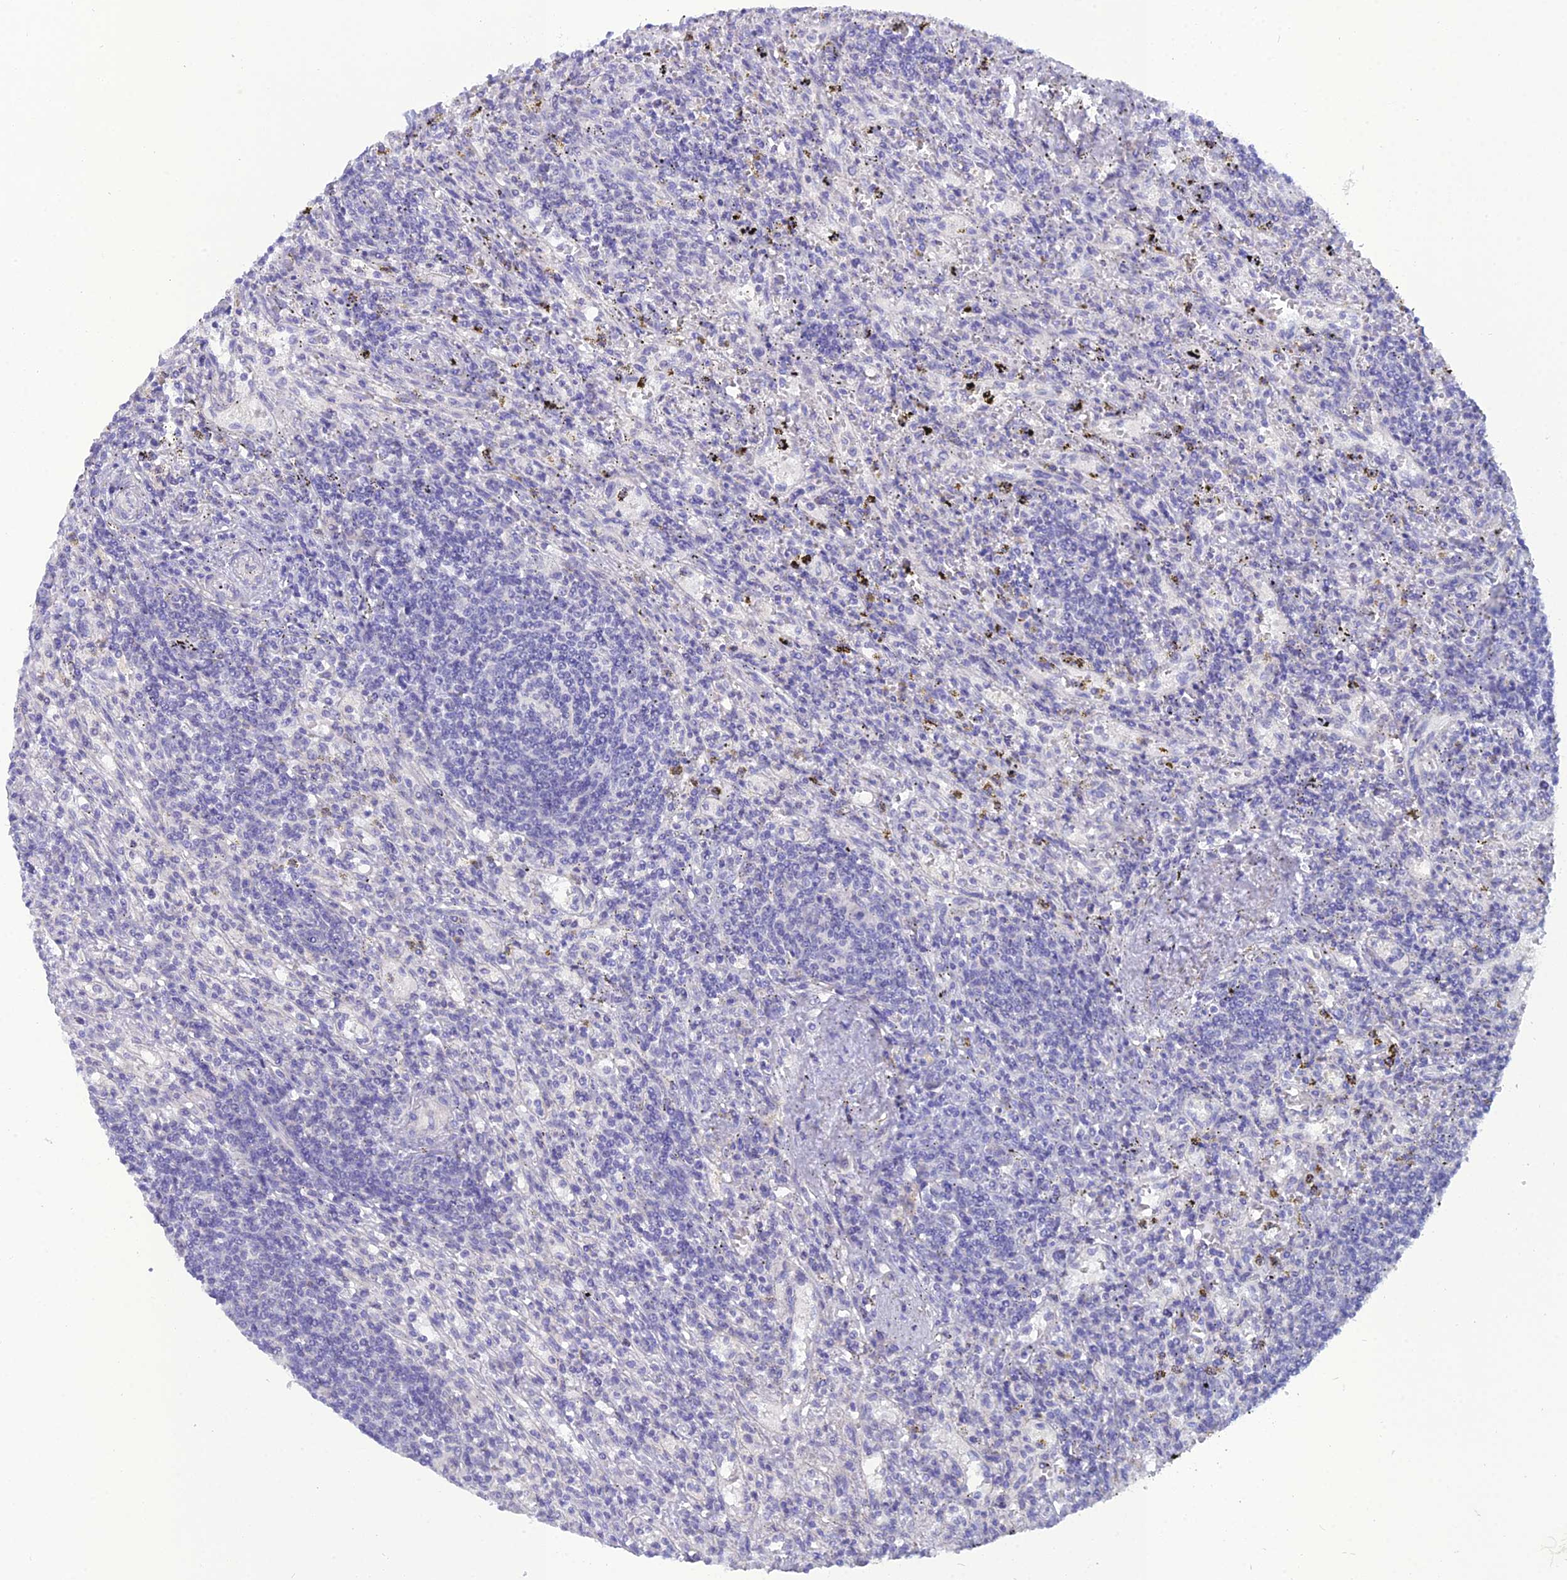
{"staining": {"intensity": "negative", "quantity": "none", "location": "none"}, "tissue": "lymphoma", "cell_type": "Tumor cells", "image_type": "cancer", "snomed": [{"axis": "morphology", "description": "Malignant lymphoma, non-Hodgkin's type, Low grade"}, {"axis": "topography", "description": "Spleen"}], "caption": "Tumor cells are negative for brown protein staining in lymphoma. Nuclei are stained in blue.", "gene": "GNPNAT1", "patient": {"sex": "male", "age": 76}}